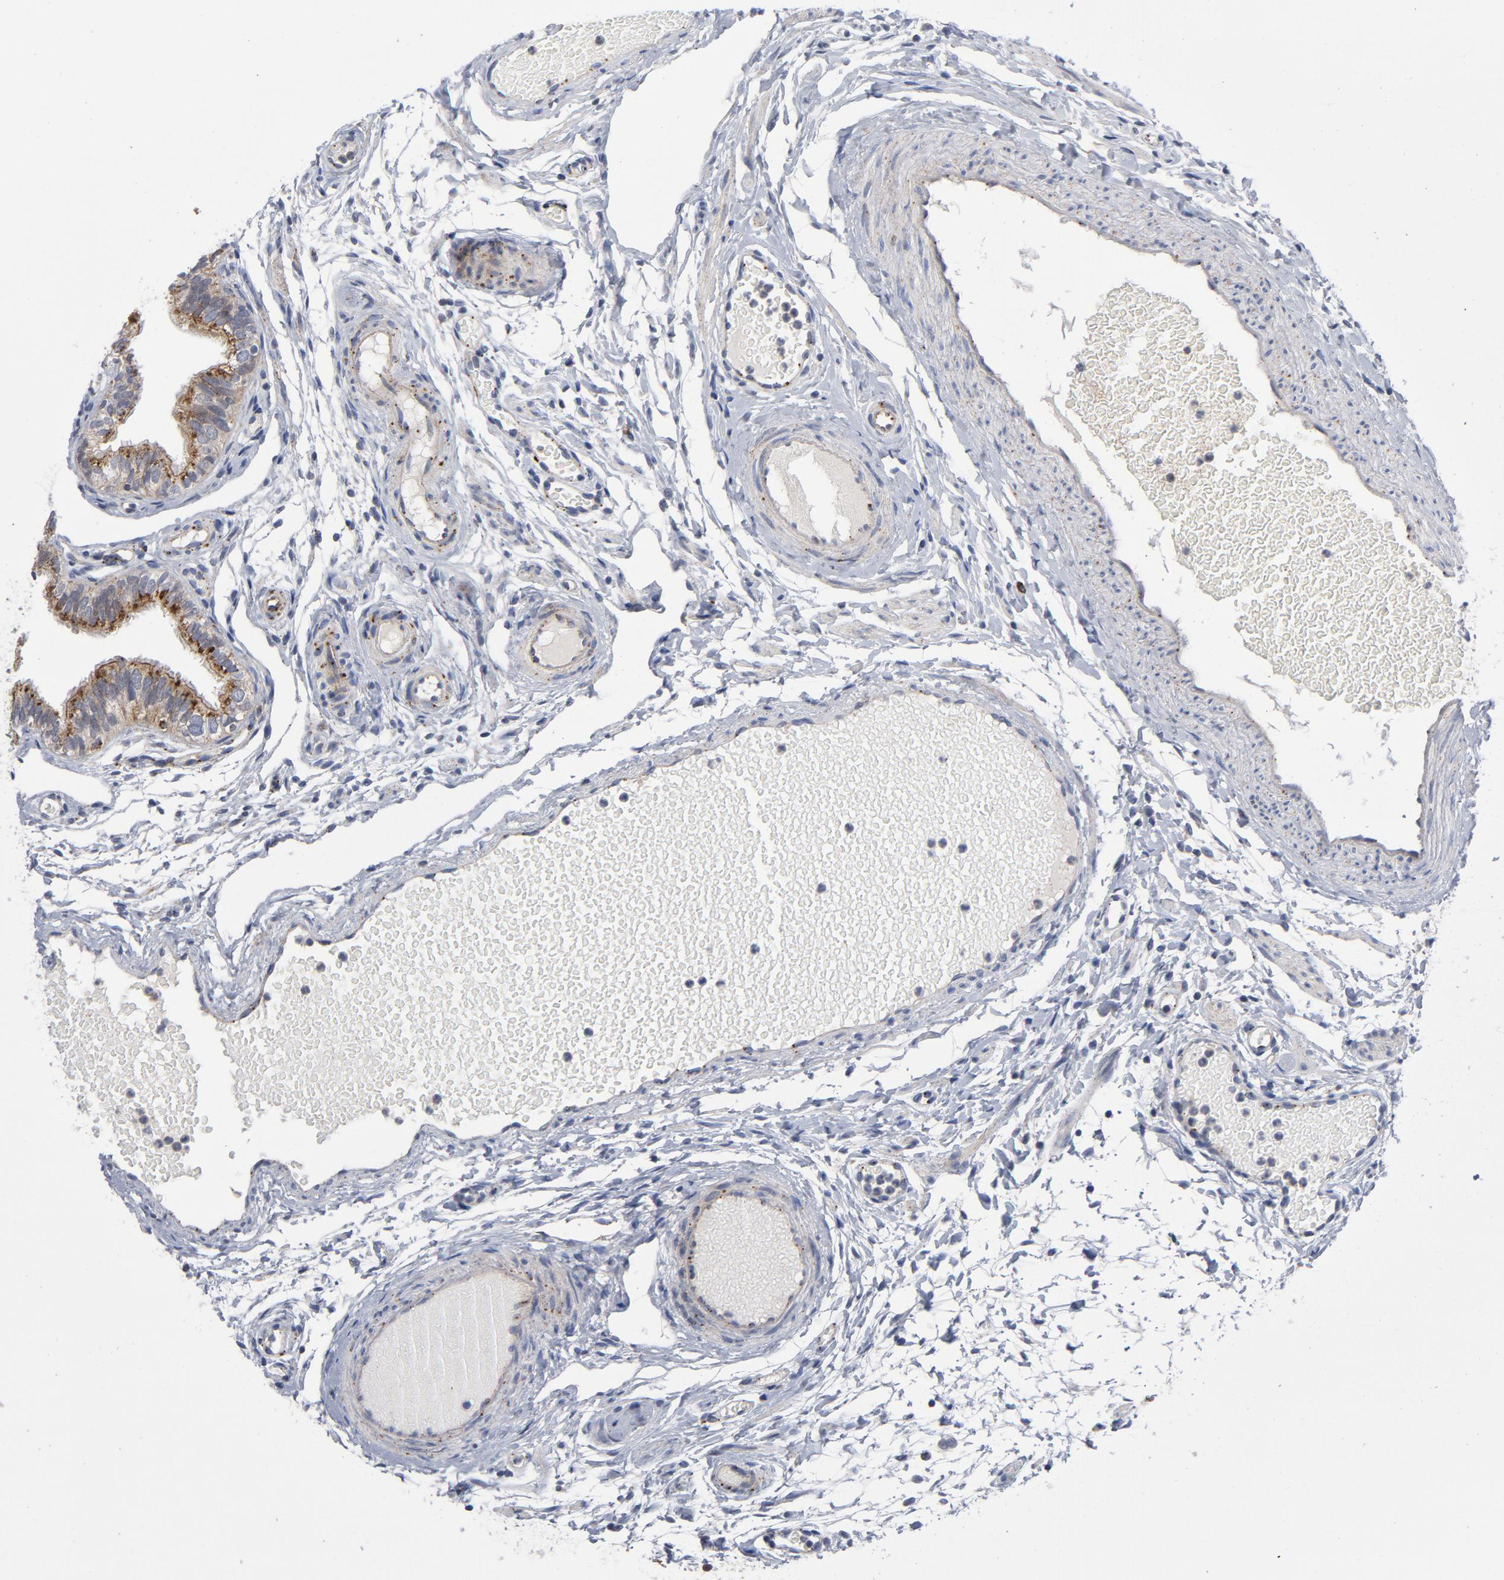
{"staining": {"intensity": "moderate", "quantity": ">75%", "location": "cytoplasmic/membranous"}, "tissue": "fallopian tube", "cell_type": "Glandular cells", "image_type": "normal", "snomed": [{"axis": "morphology", "description": "Normal tissue, NOS"}, {"axis": "morphology", "description": "Dermoid, NOS"}, {"axis": "topography", "description": "Fallopian tube"}], "caption": "Benign fallopian tube was stained to show a protein in brown. There is medium levels of moderate cytoplasmic/membranous positivity in about >75% of glandular cells. (Brightfield microscopy of DAB IHC at high magnification).", "gene": "AKT2", "patient": {"sex": "female", "age": 33}}